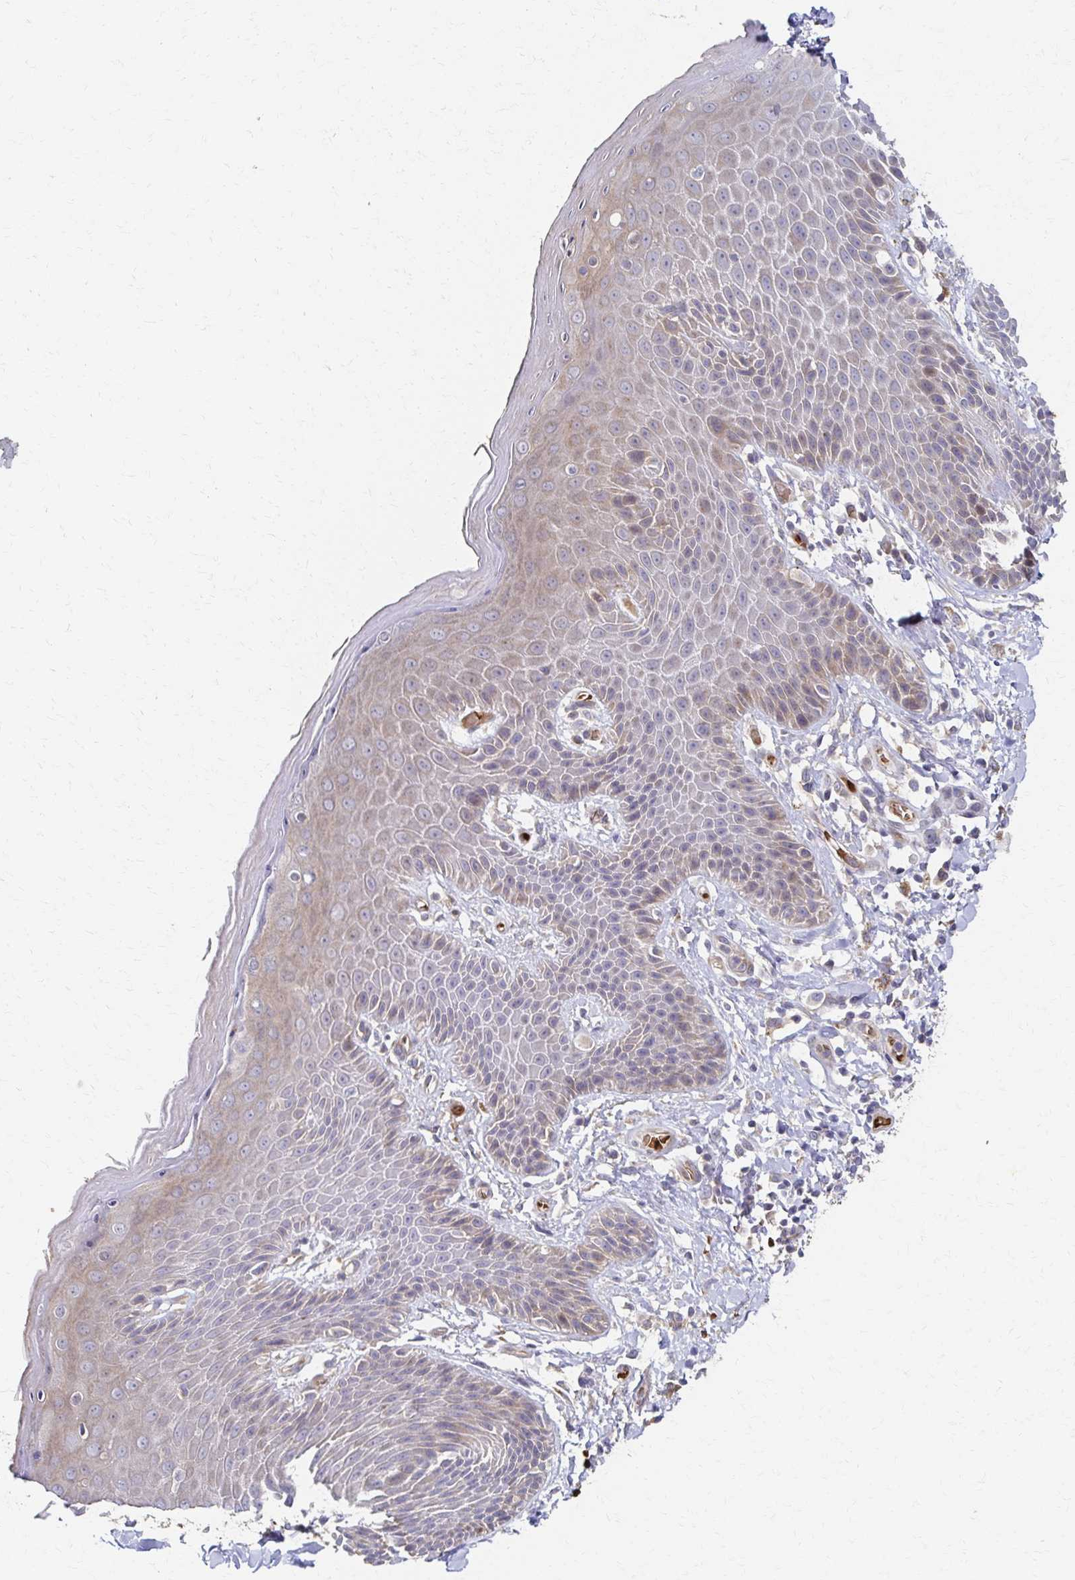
{"staining": {"intensity": "weak", "quantity": "<25%", "location": "cytoplasmic/membranous"}, "tissue": "skin", "cell_type": "Epidermal cells", "image_type": "normal", "snomed": [{"axis": "morphology", "description": "Normal tissue, NOS"}, {"axis": "topography", "description": "Anal"}, {"axis": "topography", "description": "Peripheral nerve tissue"}], "caption": "A histopathology image of human skin is negative for staining in epidermal cells. (Brightfield microscopy of DAB (3,3'-diaminobenzidine) IHC at high magnification).", "gene": "SKA2", "patient": {"sex": "male", "age": 51}}